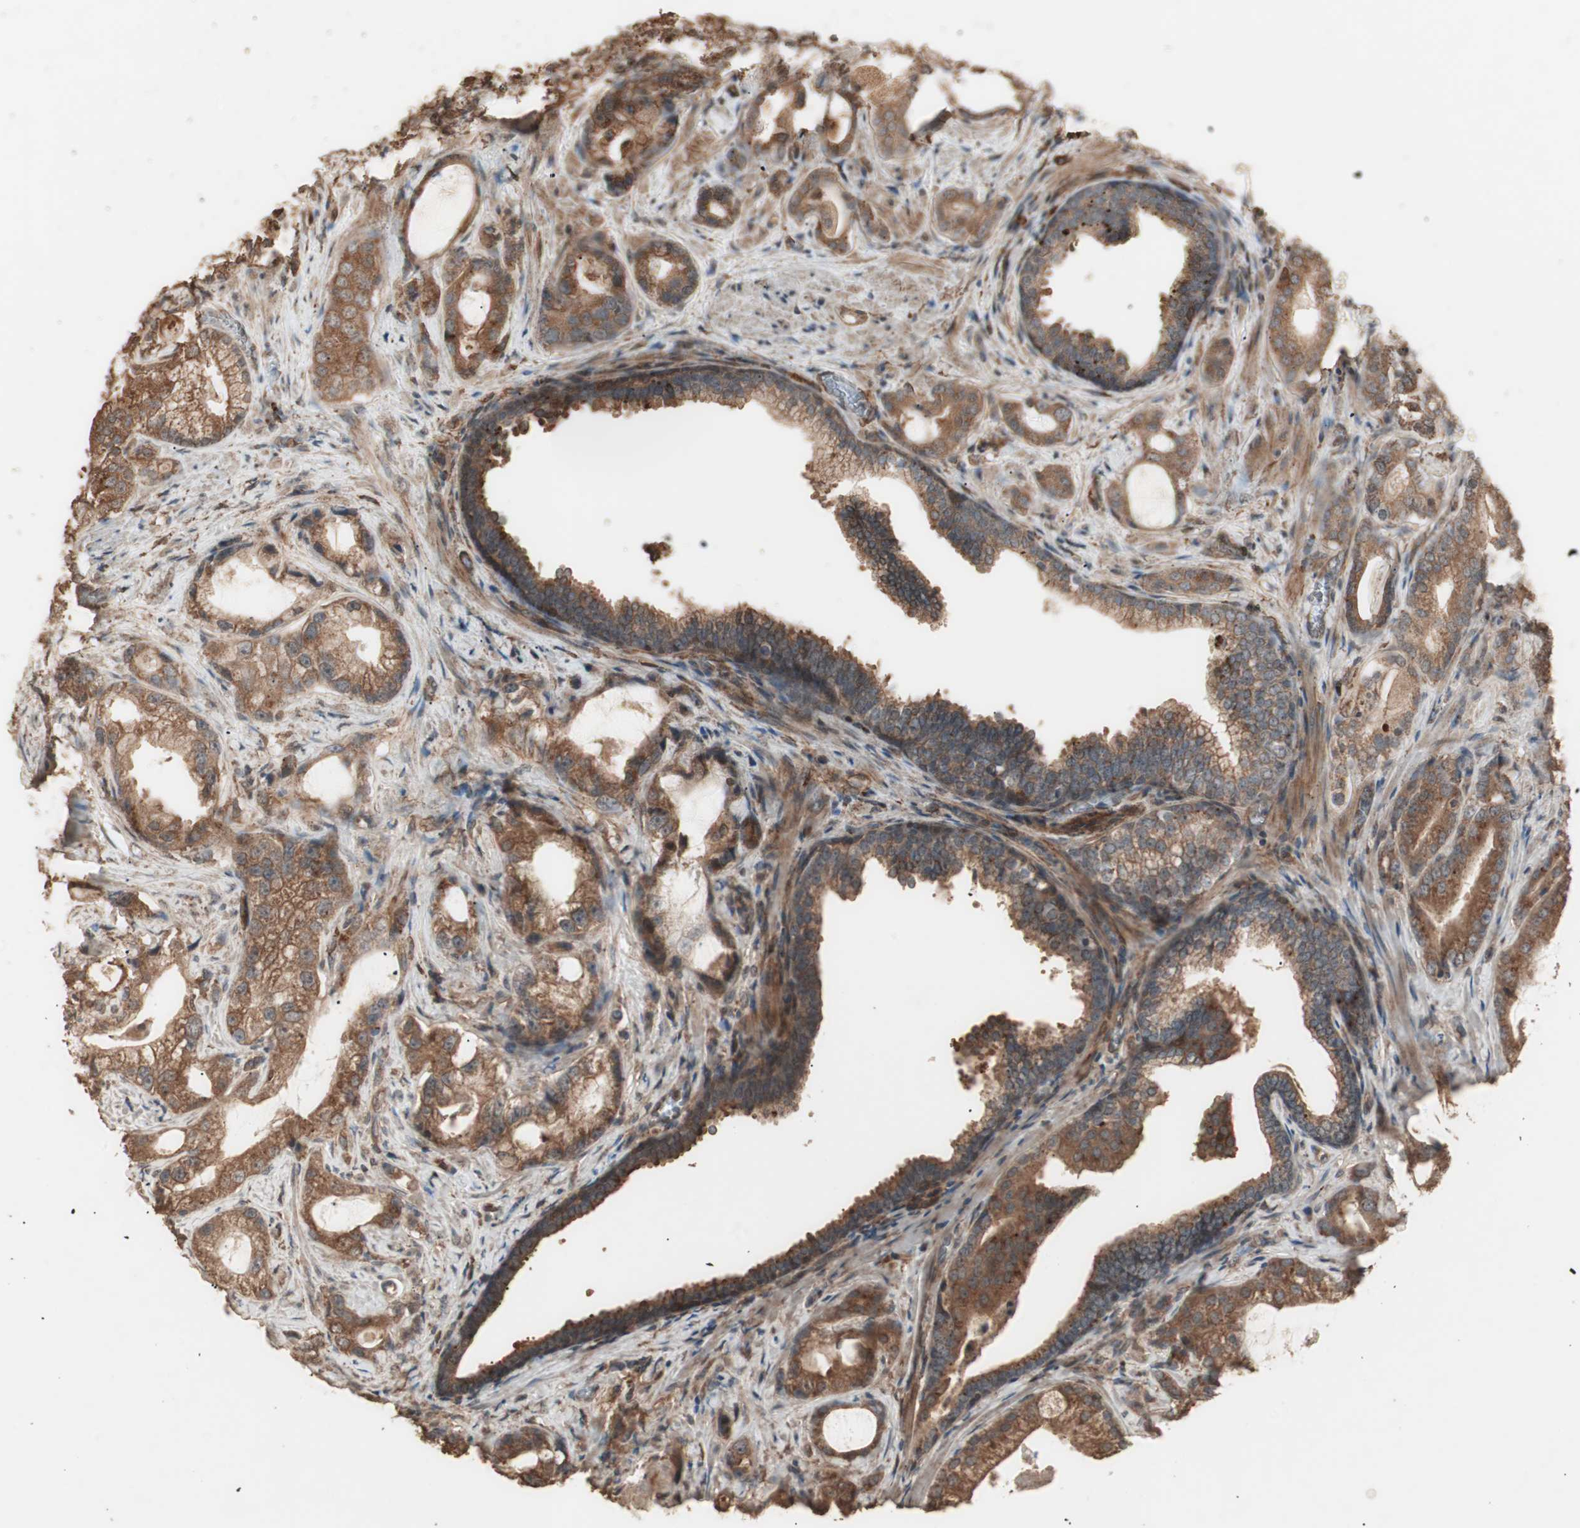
{"staining": {"intensity": "moderate", "quantity": ">75%", "location": "cytoplasmic/membranous"}, "tissue": "prostate cancer", "cell_type": "Tumor cells", "image_type": "cancer", "snomed": [{"axis": "morphology", "description": "Adenocarcinoma, Low grade"}, {"axis": "topography", "description": "Prostate"}], "caption": "Immunohistochemistry (IHC) photomicrograph of neoplastic tissue: human prostate cancer stained using IHC demonstrates medium levels of moderate protein expression localized specifically in the cytoplasmic/membranous of tumor cells, appearing as a cytoplasmic/membranous brown color.", "gene": "CCN4", "patient": {"sex": "male", "age": 59}}